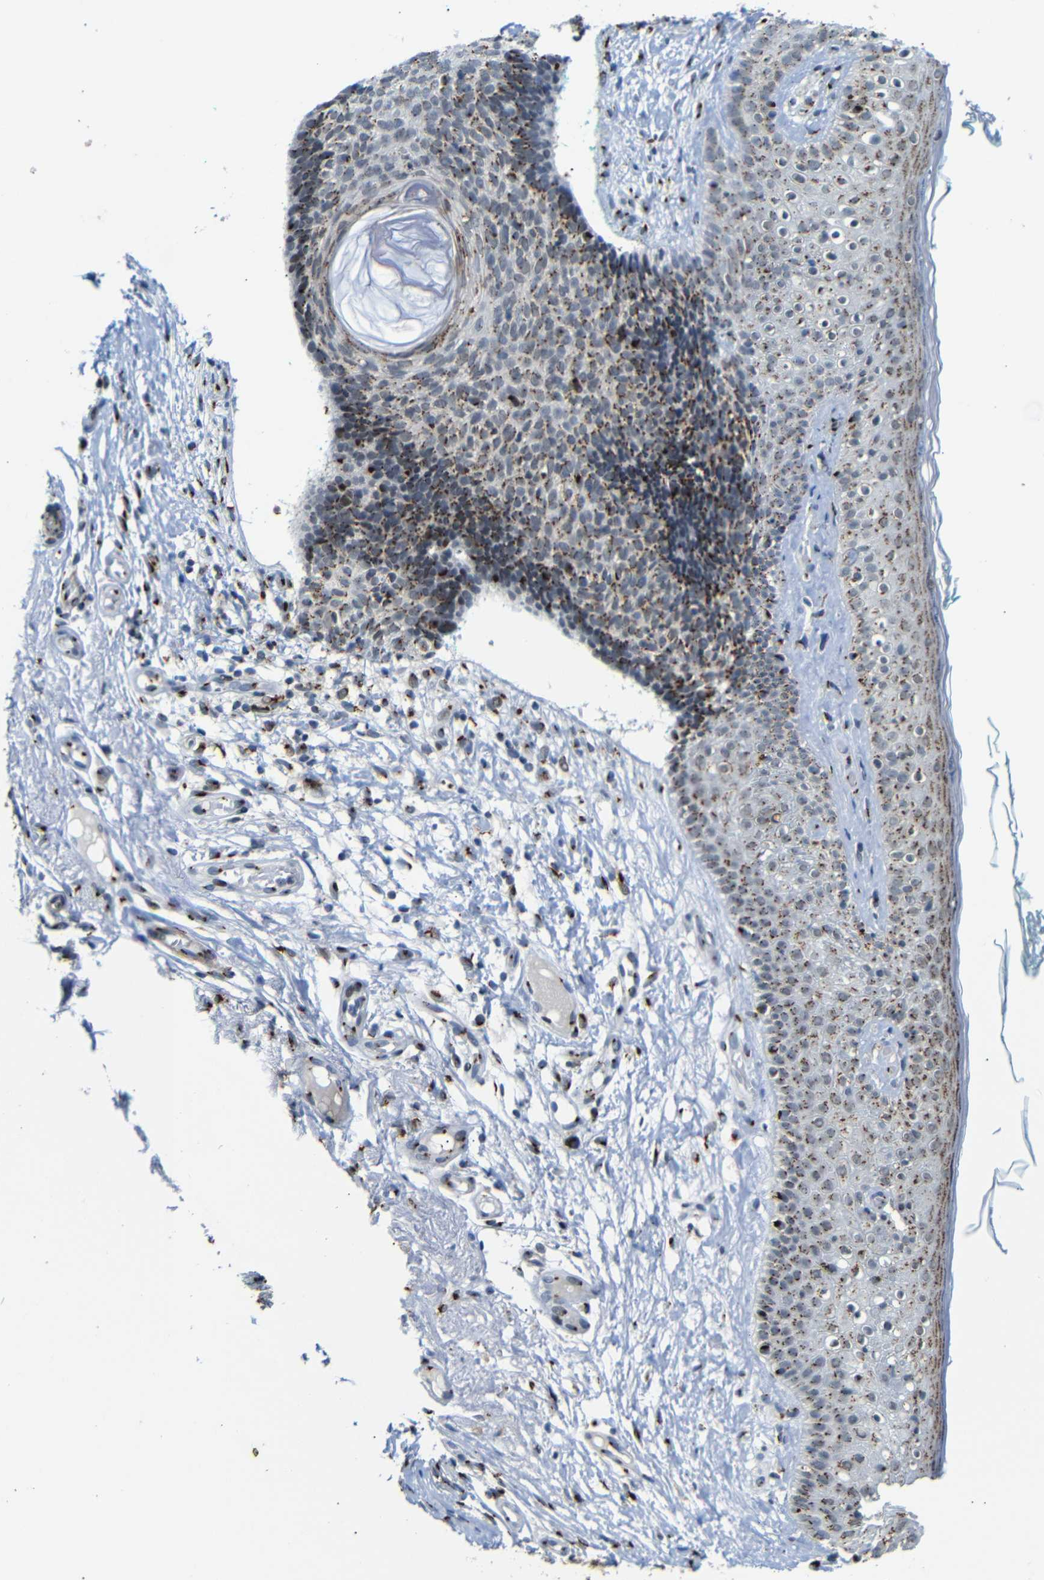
{"staining": {"intensity": "moderate", "quantity": ">75%", "location": "cytoplasmic/membranous"}, "tissue": "skin cancer", "cell_type": "Tumor cells", "image_type": "cancer", "snomed": [{"axis": "morphology", "description": "Basal cell carcinoma"}, {"axis": "topography", "description": "Skin"}], "caption": "A brown stain highlights moderate cytoplasmic/membranous expression of a protein in skin cancer (basal cell carcinoma) tumor cells. The protein of interest is shown in brown color, while the nuclei are stained blue.", "gene": "TGOLN2", "patient": {"sex": "female", "age": 84}}